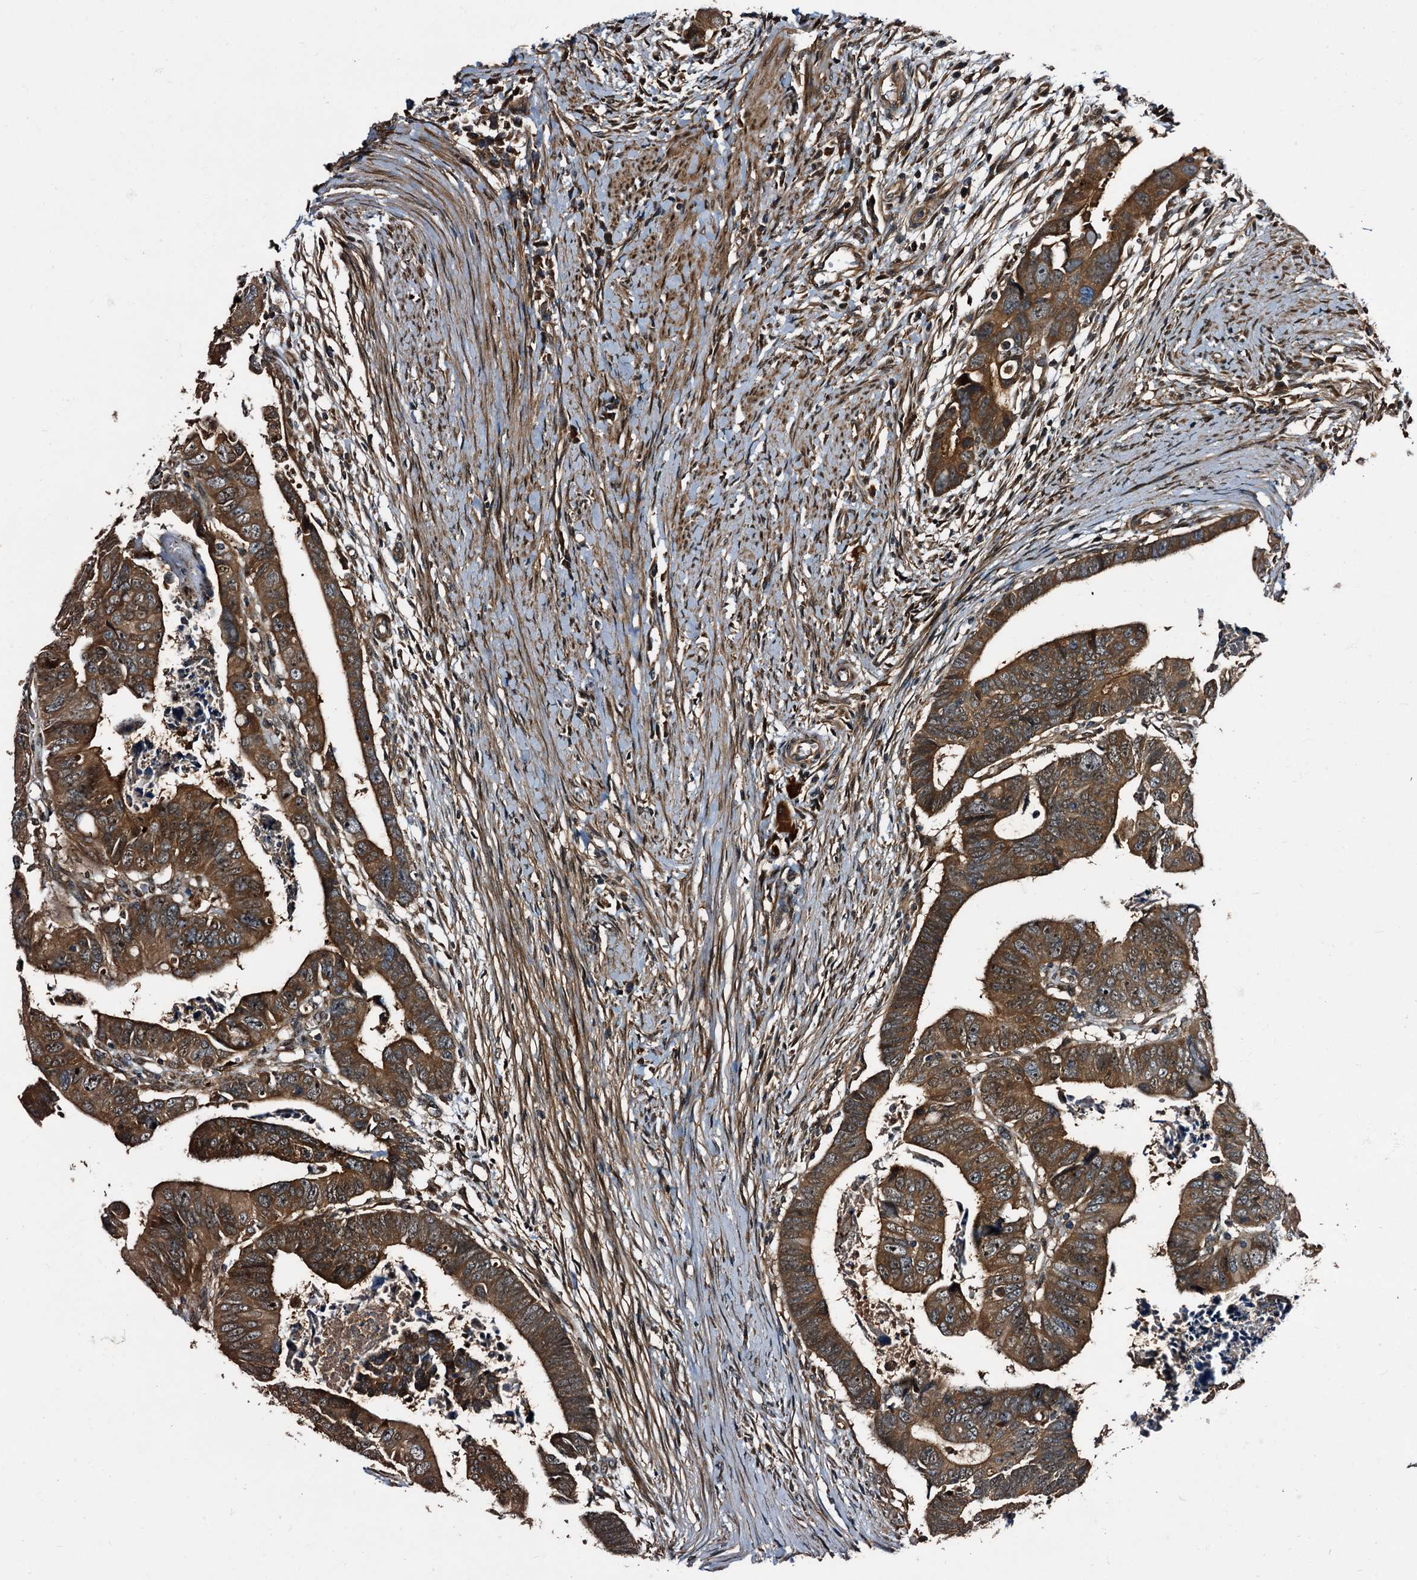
{"staining": {"intensity": "moderate", "quantity": ">75%", "location": "cytoplasmic/membranous"}, "tissue": "colorectal cancer", "cell_type": "Tumor cells", "image_type": "cancer", "snomed": [{"axis": "morphology", "description": "Adenocarcinoma, NOS"}, {"axis": "topography", "description": "Rectum"}], "caption": "Immunohistochemical staining of human colorectal cancer (adenocarcinoma) demonstrates medium levels of moderate cytoplasmic/membranous positivity in approximately >75% of tumor cells.", "gene": "PEX5", "patient": {"sex": "female", "age": 65}}